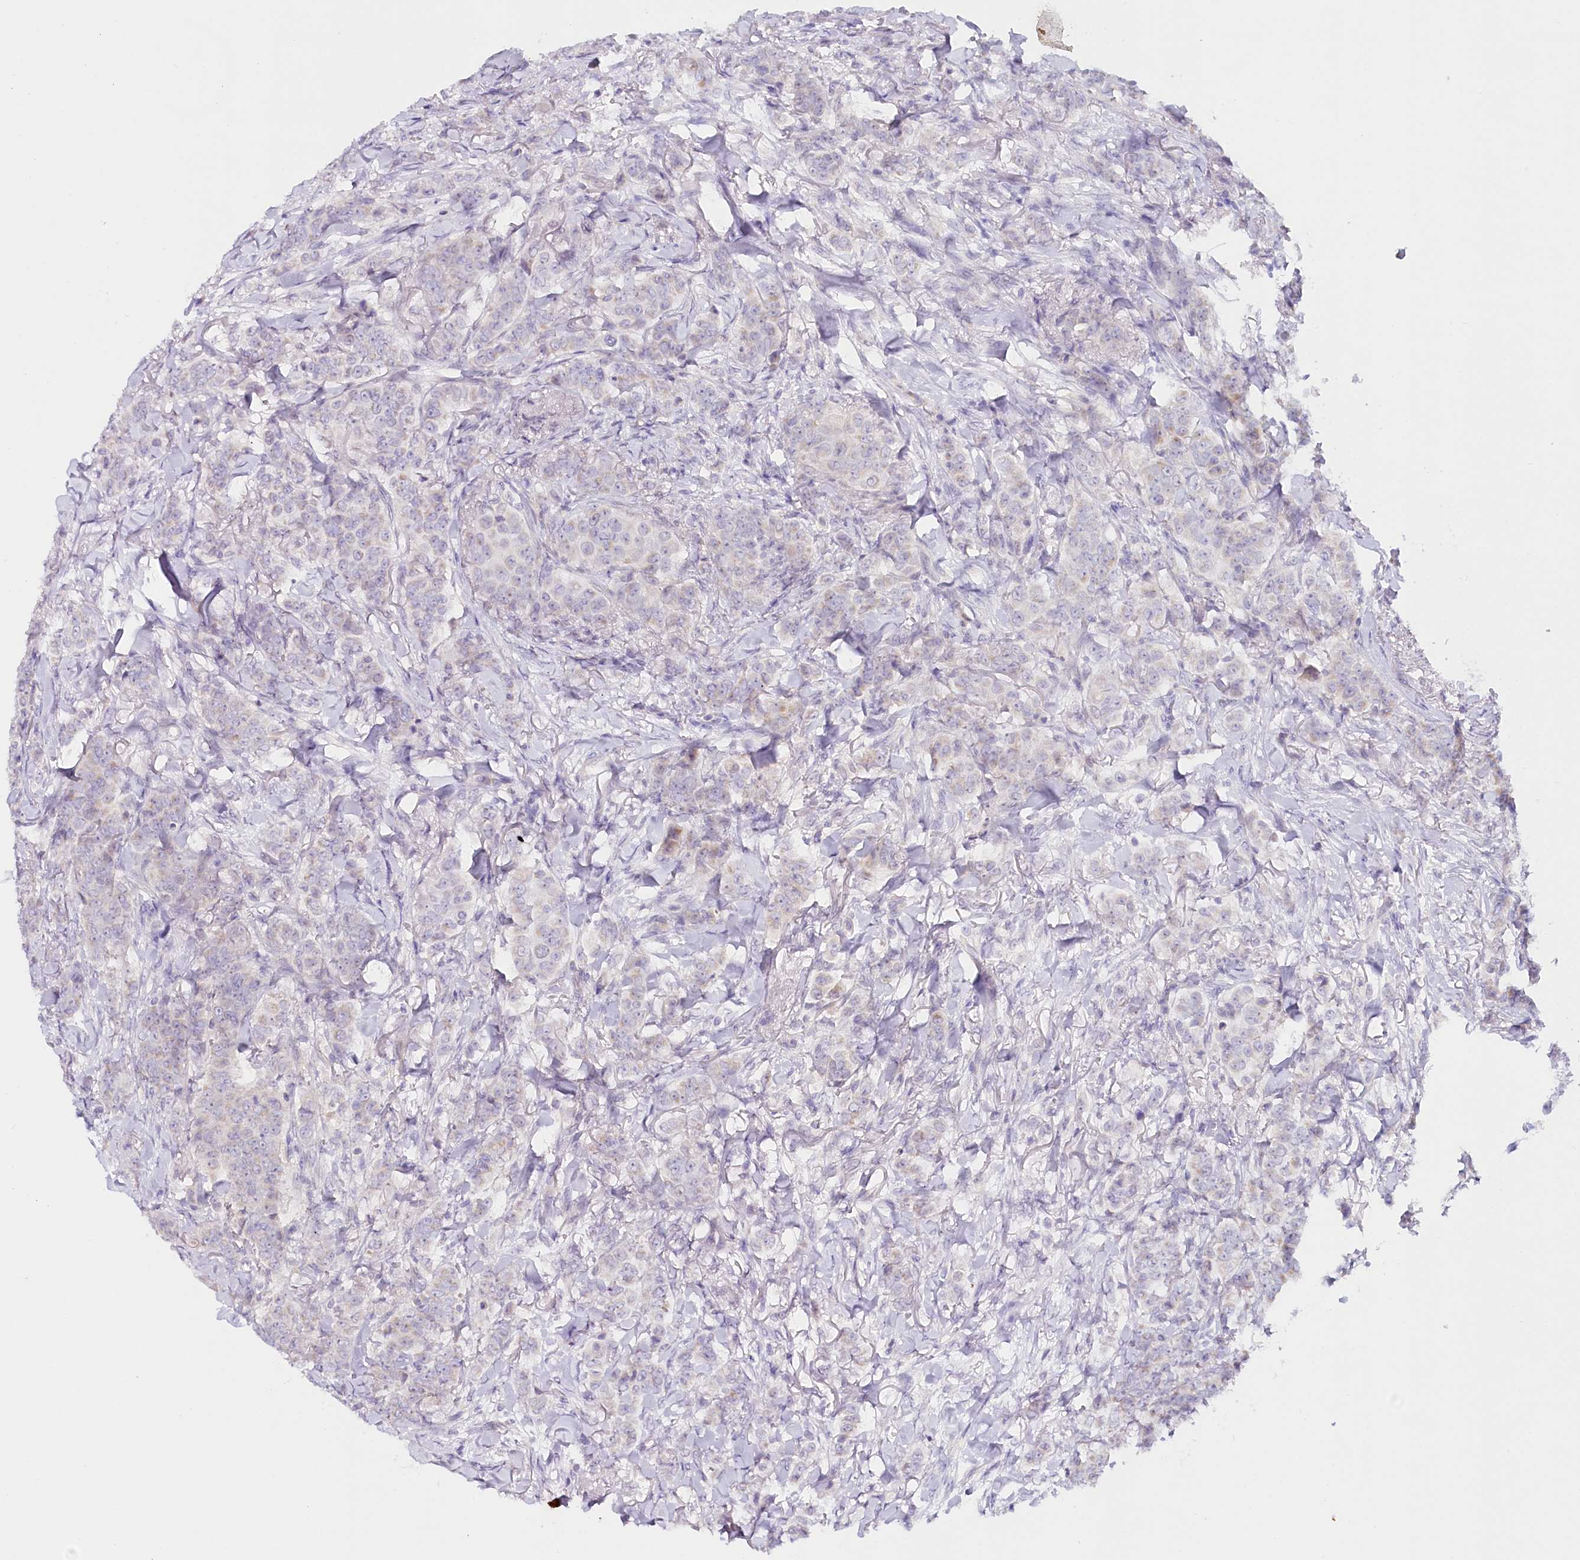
{"staining": {"intensity": "negative", "quantity": "none", "location": "none"}, "tissue": "breast cancer", "cell_type": "Tumor cells", "image_type": "cancer", "snomed": [{"axis": "morphology", "description": "Duct carcinoma"}, {"axis": "topography", "description": "Breast"}], "caption": "This micrograph is of invasive ductal carcinoma (breast) stained with IHC to label a protein in brown with the nuclei are counter-stained blue. There is no staining in tumor cells.", "gene": "PSAPL1", "patient": {"sex": "female", "age": 40}}